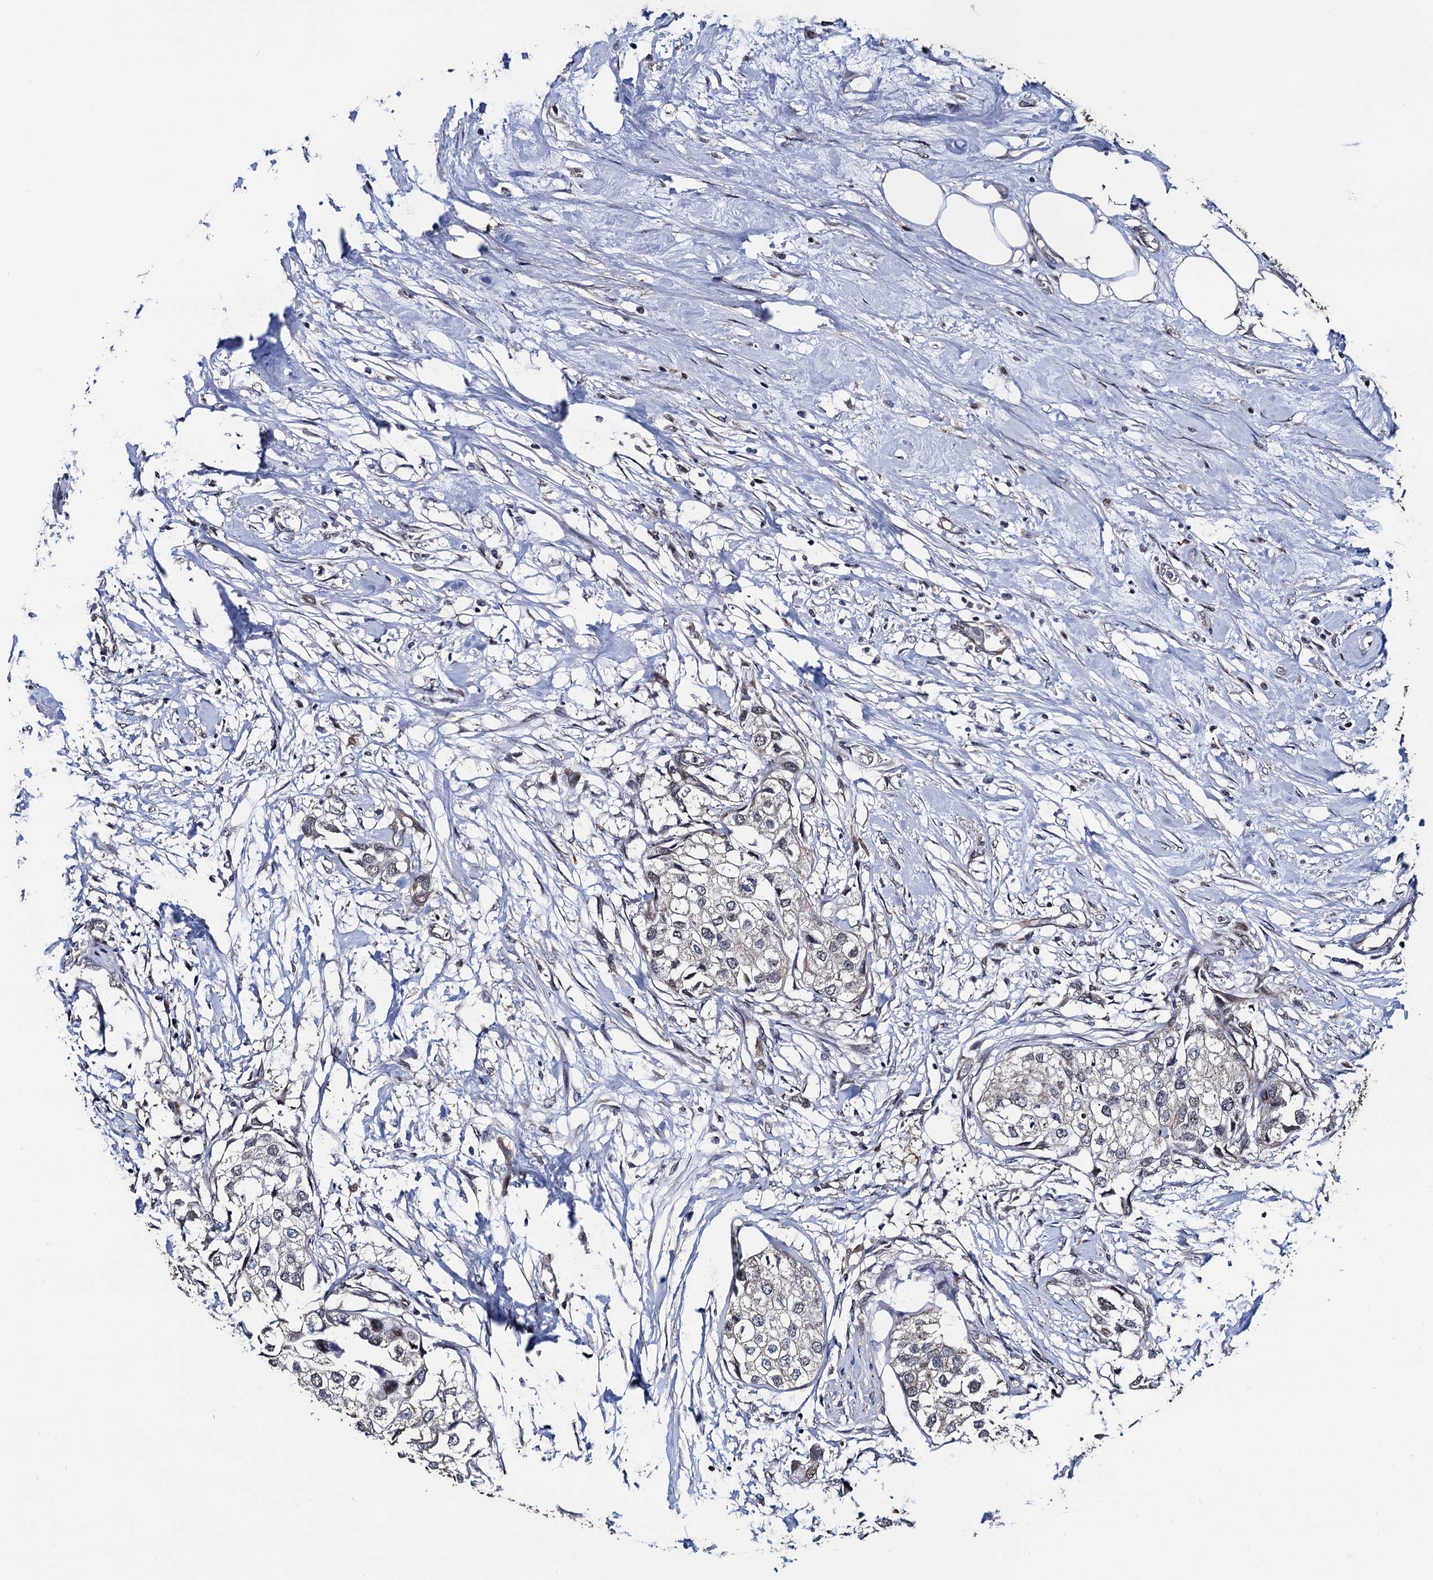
{"staining": {"intensity": "negative", "quantity": "none", "location": "none"}, "tissue": "urothelial cancer", "cell_type": "Tumor cells", "image_type": "cancer", "snomed": [{"axis": "morphology", "description": "Urothelial carcinoma, High grade"}, {"axis": "topography", "description": "Urinary bladder"}], "caption": "Tumor cells show no significant expression in urothelial cancer.", "gene": "PTCD3", "patient": {"sex": "male", "age": 64}}